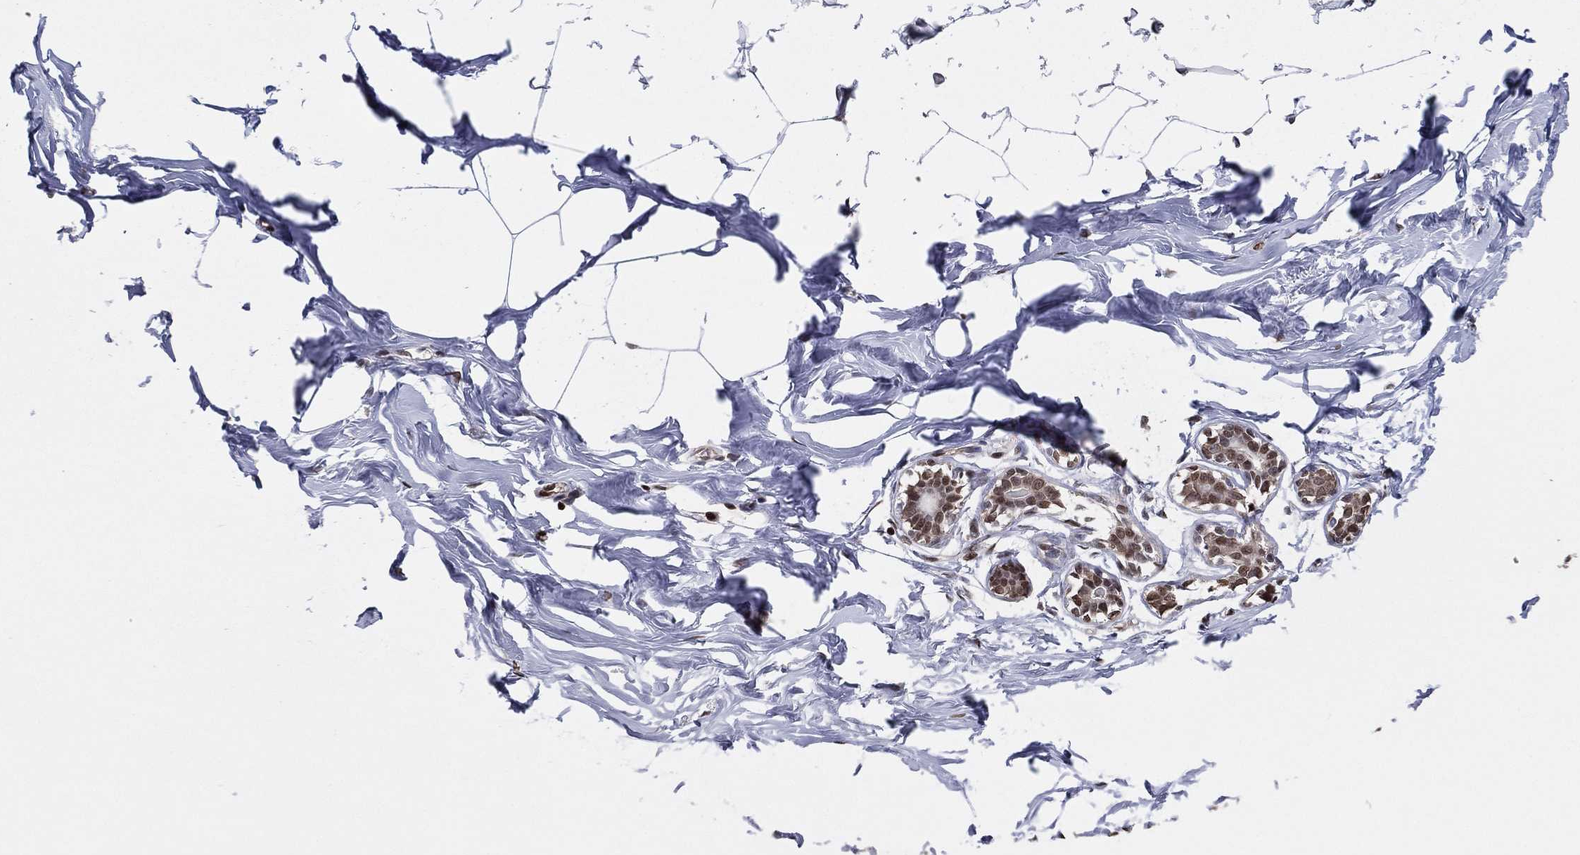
{"staining": {"intensity": "negative", "quantity": "none", "location": "none"}, "tissue": "breast", "cell_type": "Adipocytes", "image_type": "normal", "snomed": [{"axis": "morphology", "description": "Normal tissue, NOS"}, {"axis": "morphology", "description": "Lobular carcinoma, in situ"}, {"axis": "topography", "description": "Breast"}], "caption": "This is a image of immunohistochemistry (IHC) staining of benign breast, which shows no staining in adipocytes.", "gene": "GAPDH", "patient": {"sex": "female", "age": 35}}